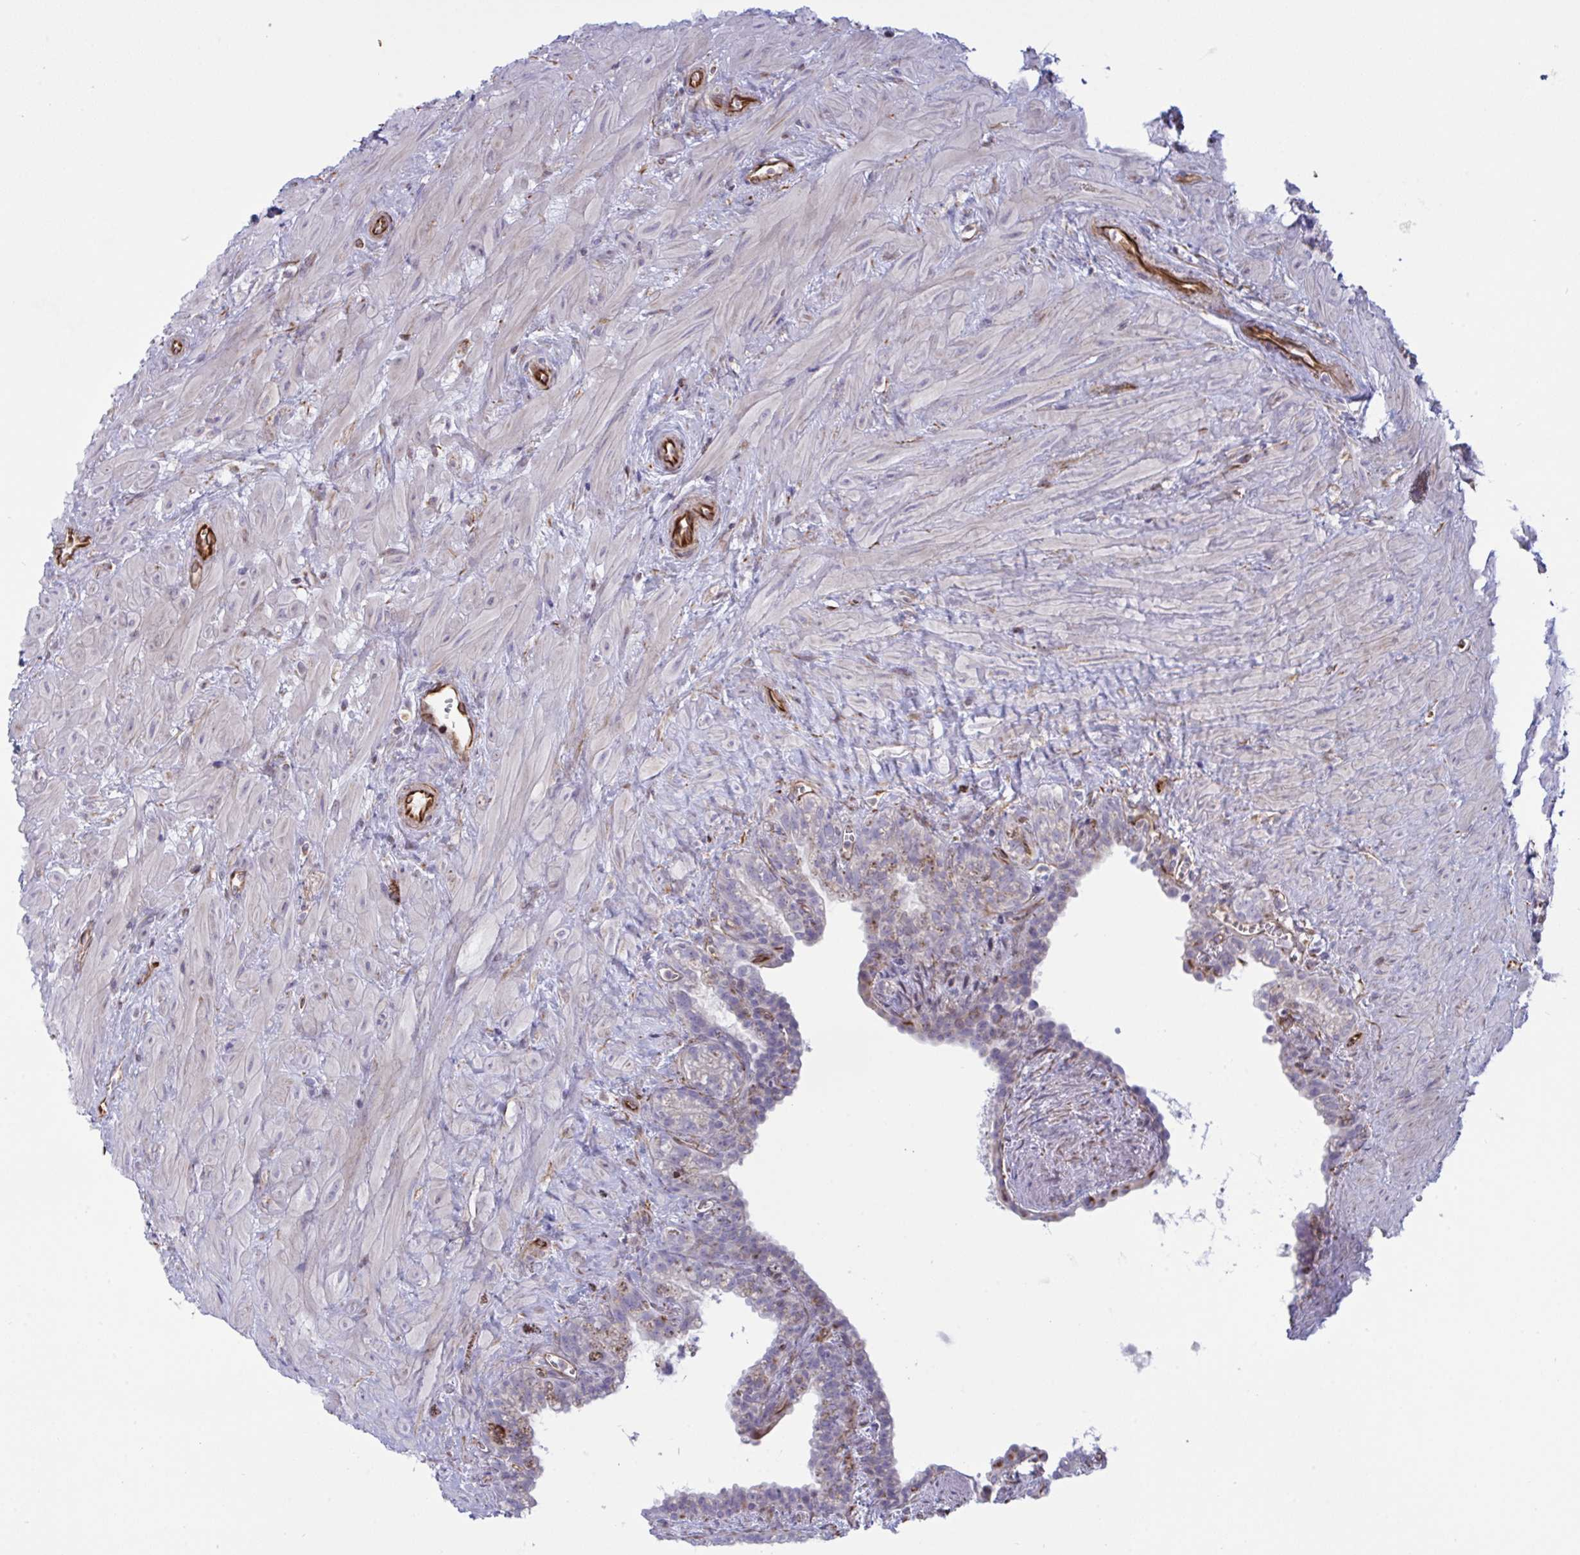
{"staining": {"intensity": "negative", "quantity": "none", "location": "none"}, "tissue": "seminal vesicle", "cell_type": "Glandular cells", "image_type": "normal", "snomed": [{"axis": "morphology", "description": "Normal tissue, NOS"}, {"axis": "topography", "description": "Seminal veicle"}], "caption": "This is a histopathology image of IHC staining of normal seminal vesicle, which shows no expression in glandular cells. The staining is performed using DAB (3,3'-diaminobenzidine) brown chromogen with nuclei counter-stained in using hematoxylin.", "gene": "DCBLD1", "patient": {"sex": "male", "age": 76}}